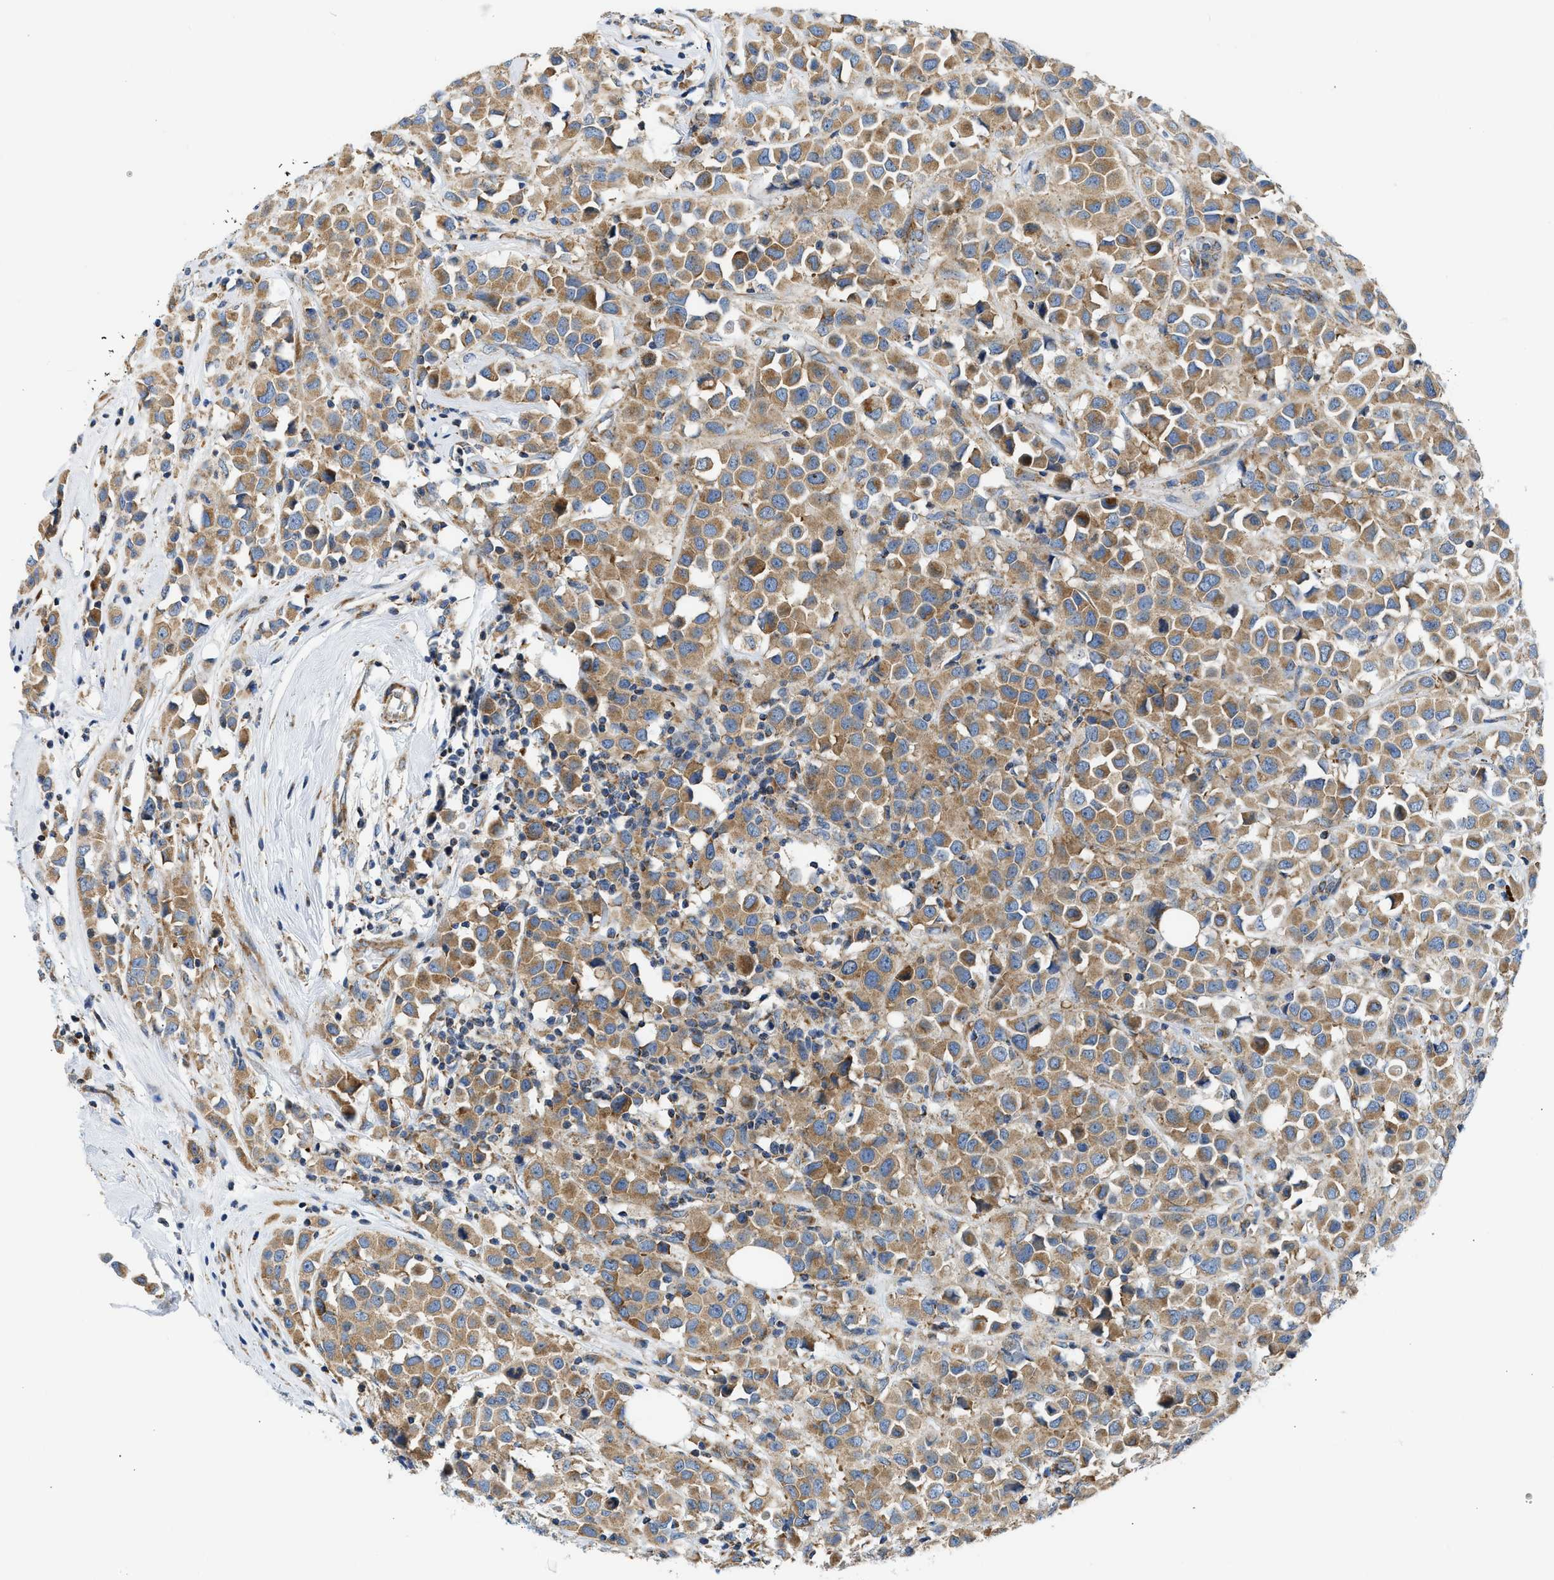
{"staining": {"intensity": "moderate", "quantity": ">75%", "location": "cytoplasmic/membranous"}, "tissue": "breast cancer", "cell_type": "Tumor cells", "image_type": "cancer", "snomed": [{"axis": "morphology", "description": "Duct carcinoma"}, {"axis": "topography", "description": "Breast"}], "caption": "Moderate cytoplasmic/membranous protein expression is seen in approximately >75% of tumor cells in infiltrating ductal carcinoma (breast).", "gene": "CAMKK2", "patient": {"sex": "female", "age": 61}}